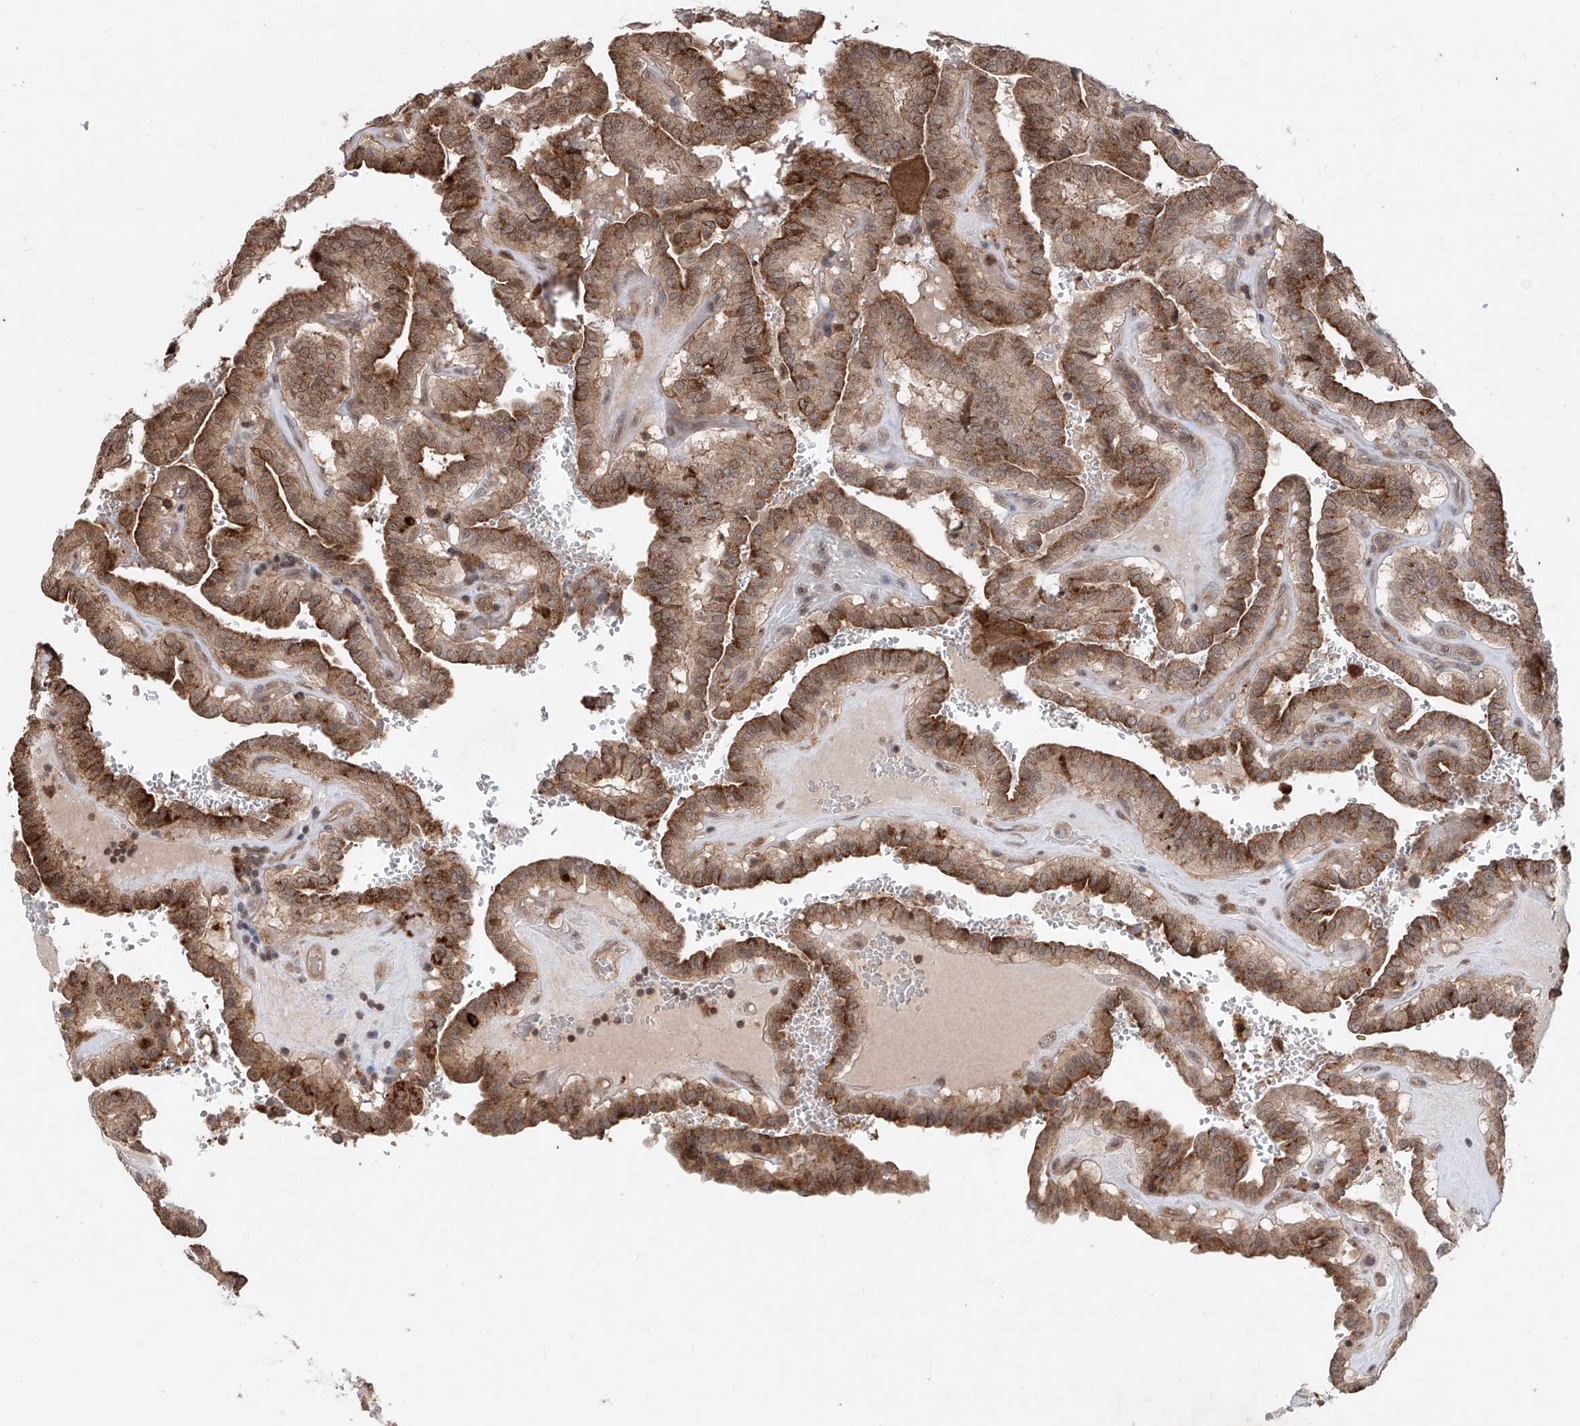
{"staining": {"intensity": "moderate", "quantity": ">75%", "location": "cytoplasmic/membranous"}, "tissue": "thyroid cancer", "cell_type": "Tumor cells", "image_type": "cancer", "snomed": [{"axis": "morphology", "description": "Papillary adenocarcinoma, NOS"}, {"axis": "topography", "description": "Thyroid gland"}], "caption": "IHC (DAB) staining of human thyroid papillary adenocarcinoma demonstrates moderate cytoplasmic/membranous protein staining in approximately >75% of tumor cells. (brown staining indicates protein expression, while blue staining denotes nuclei).", "gene": "HOXC8", "patient": {"sex": "male", "age": 77}}